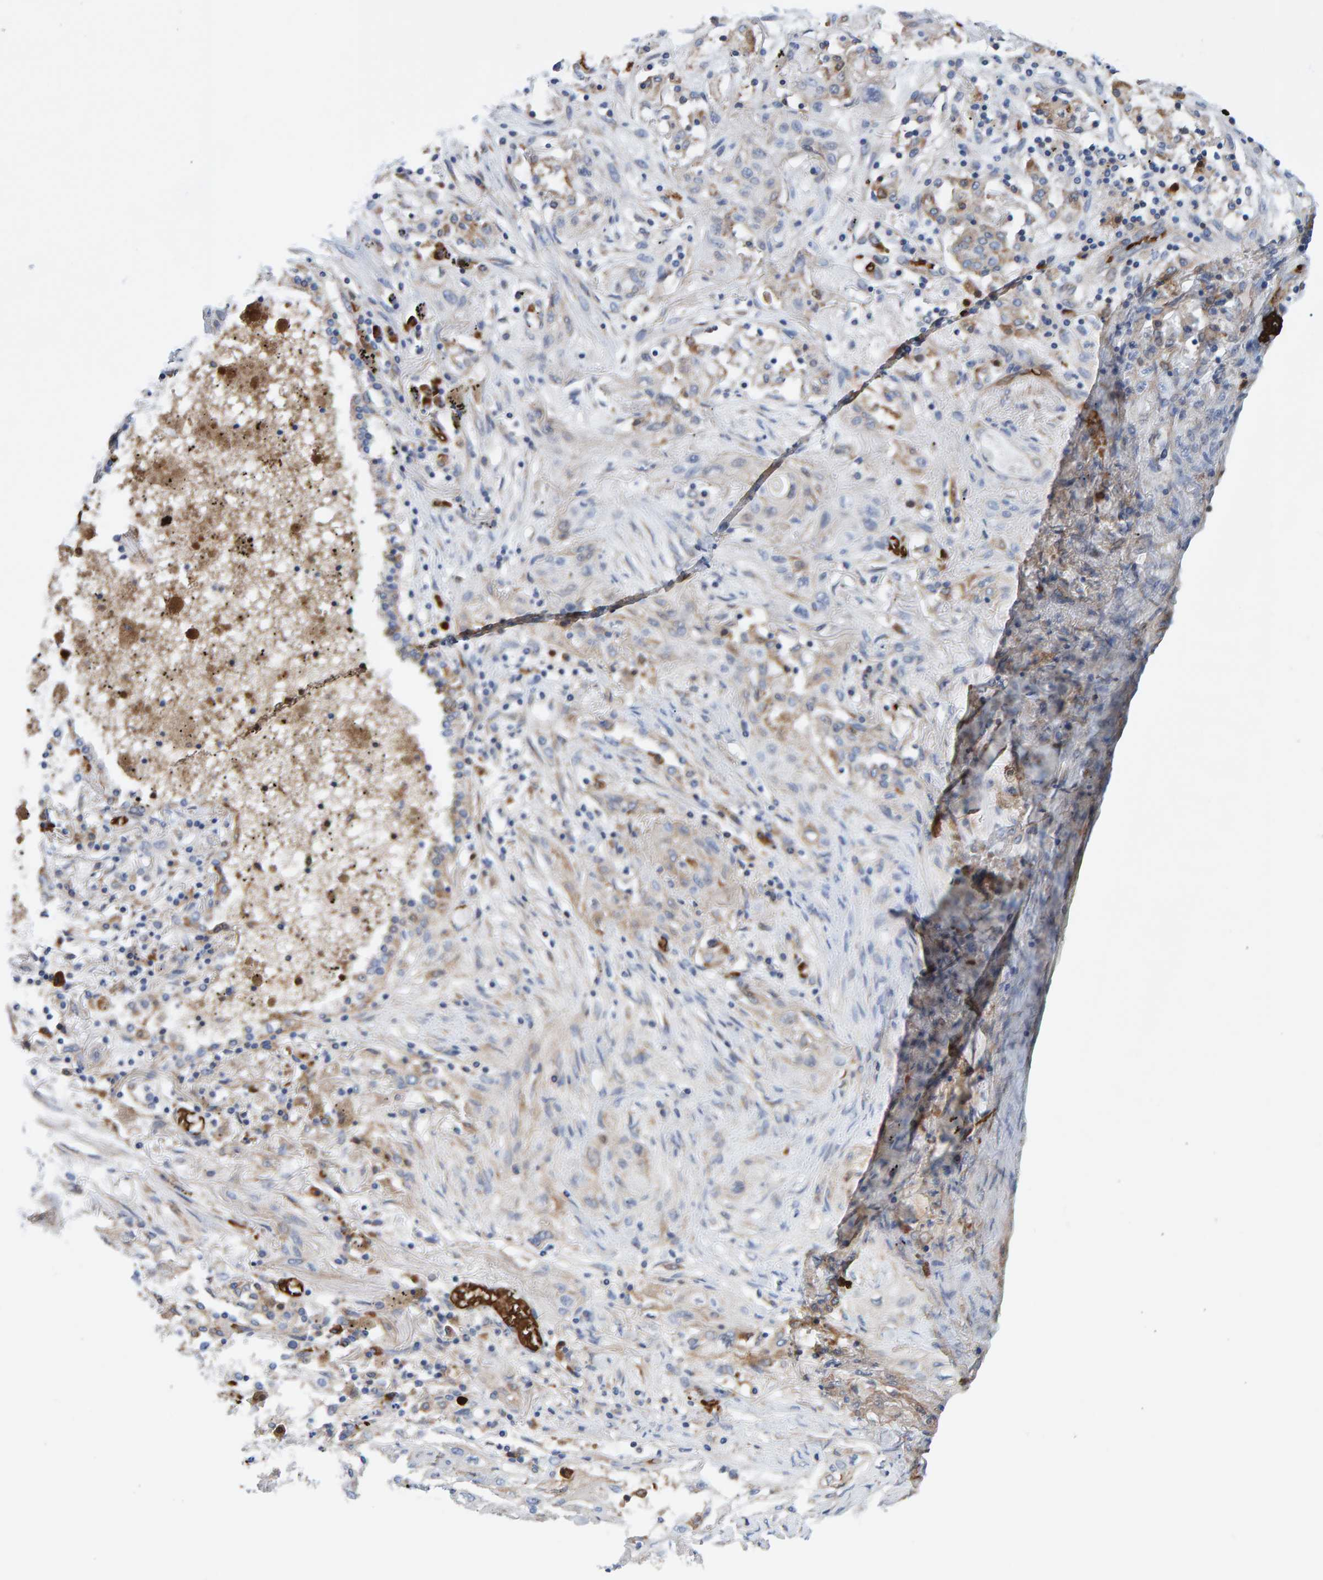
{"staining": {"intensity": "weak", "quantity": ">75%", "location": "cytoplasmic/membranous"}, "tissue": "lung cancer", "cell_type": "Tumor cells", "image_type": "cancer", "snomed": [{"axis": "morphology", "description": "Squamous cell carcinoma, NOS"}, {"axis": "topography", "description": "Lung"}], "caption": "This image demonstrates lung squamous cell carcinoma stained with immunohistochemistry to label a protein in brown. The cytoplasmic/membranous of tumor cells show weak positivity for the protein. Nuclei are counter-stained blue.", "gene": "VPS9D1", "patient": {"sex": "female", "age": 47}}